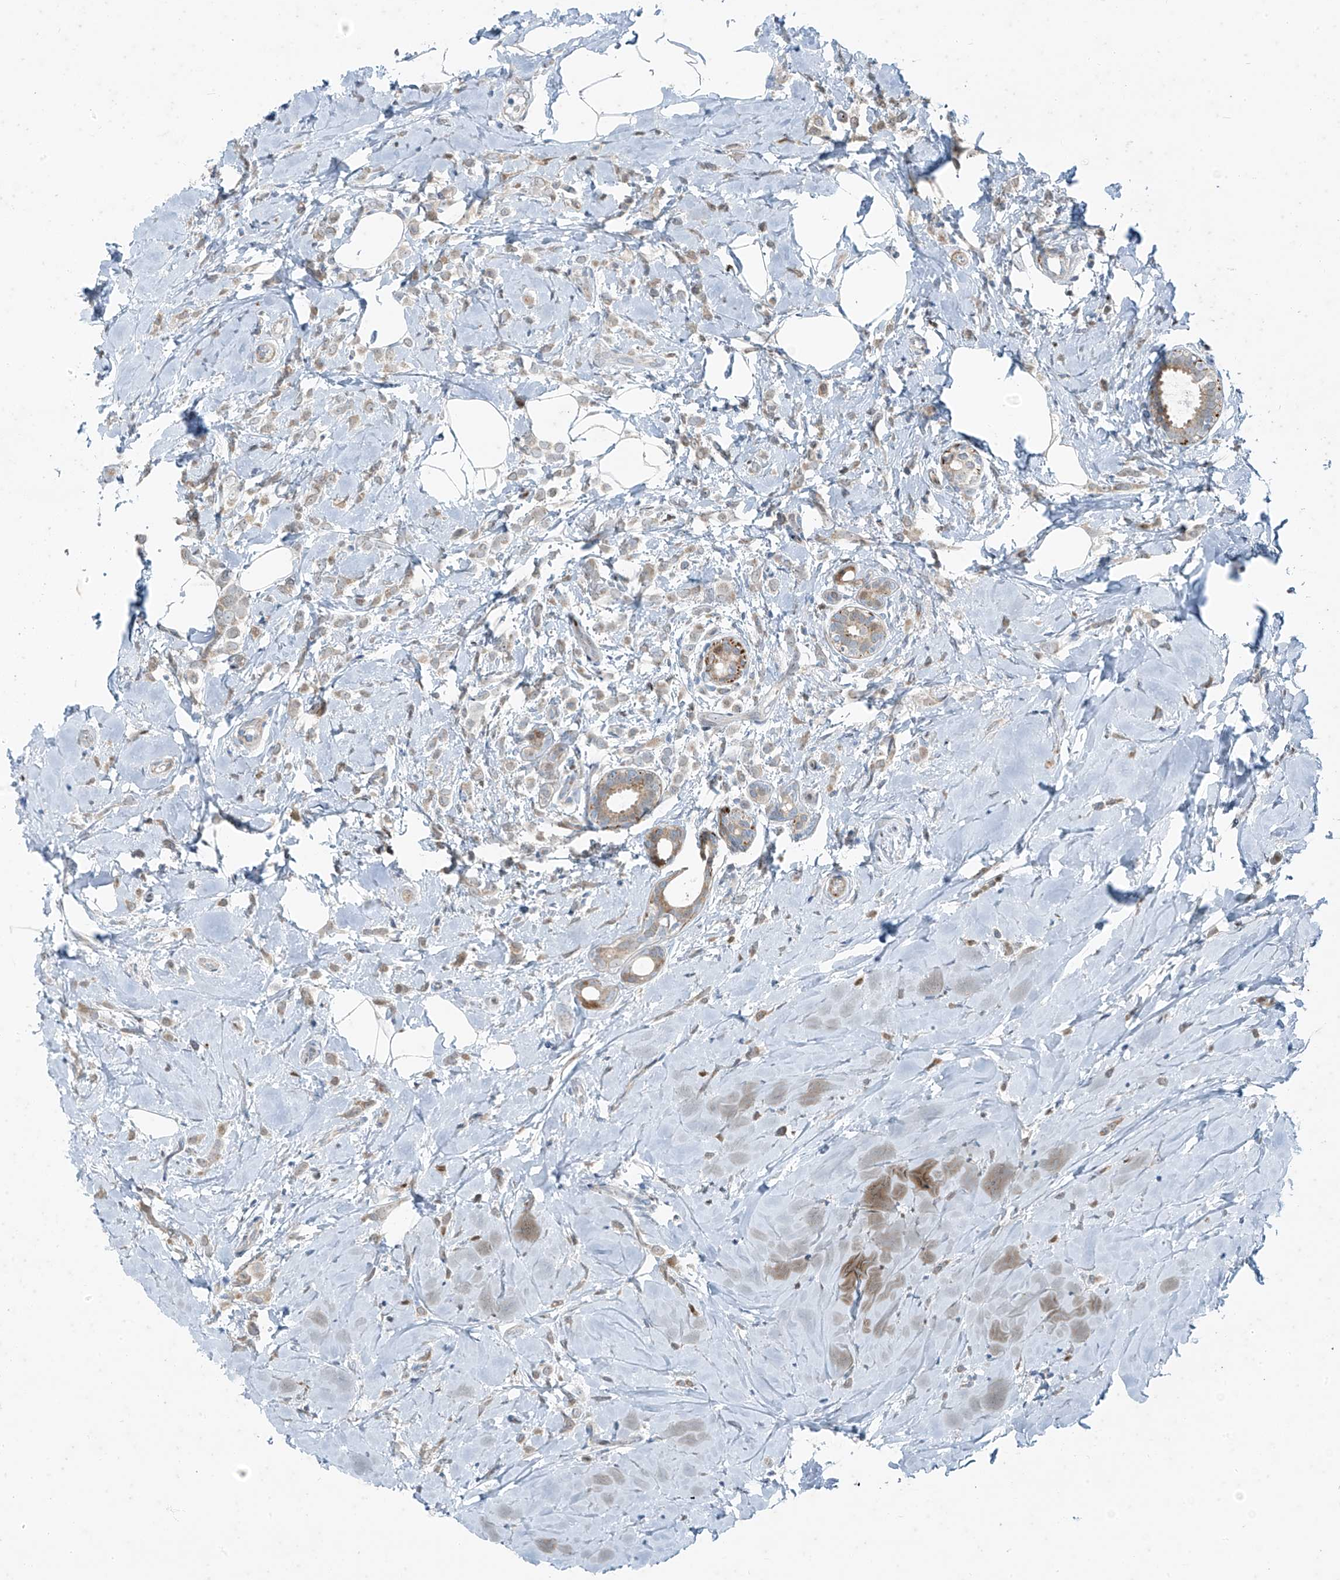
{"staining": {"intensity": "weak", "quantity": "25%-75%", "location": "cytoplasmic/membranous"}, "tissue": "breast cancer", "cell_type": "Tumor cells", "image_type": "cancer", "snomed": [{"axis": "morphology", "description": "Lobular carcinoma"}, {"axis": "topography", "description": "Breast"}], "caption": "Immunohistochemical staining of human breast cancer (lobular carcinoma) shows weak cytoplasmic/membranous protein positivity in approximately 25%-75% of tumor cells.", "gene": "PPCS", "patient": {"sex": "female", "age": 47}}